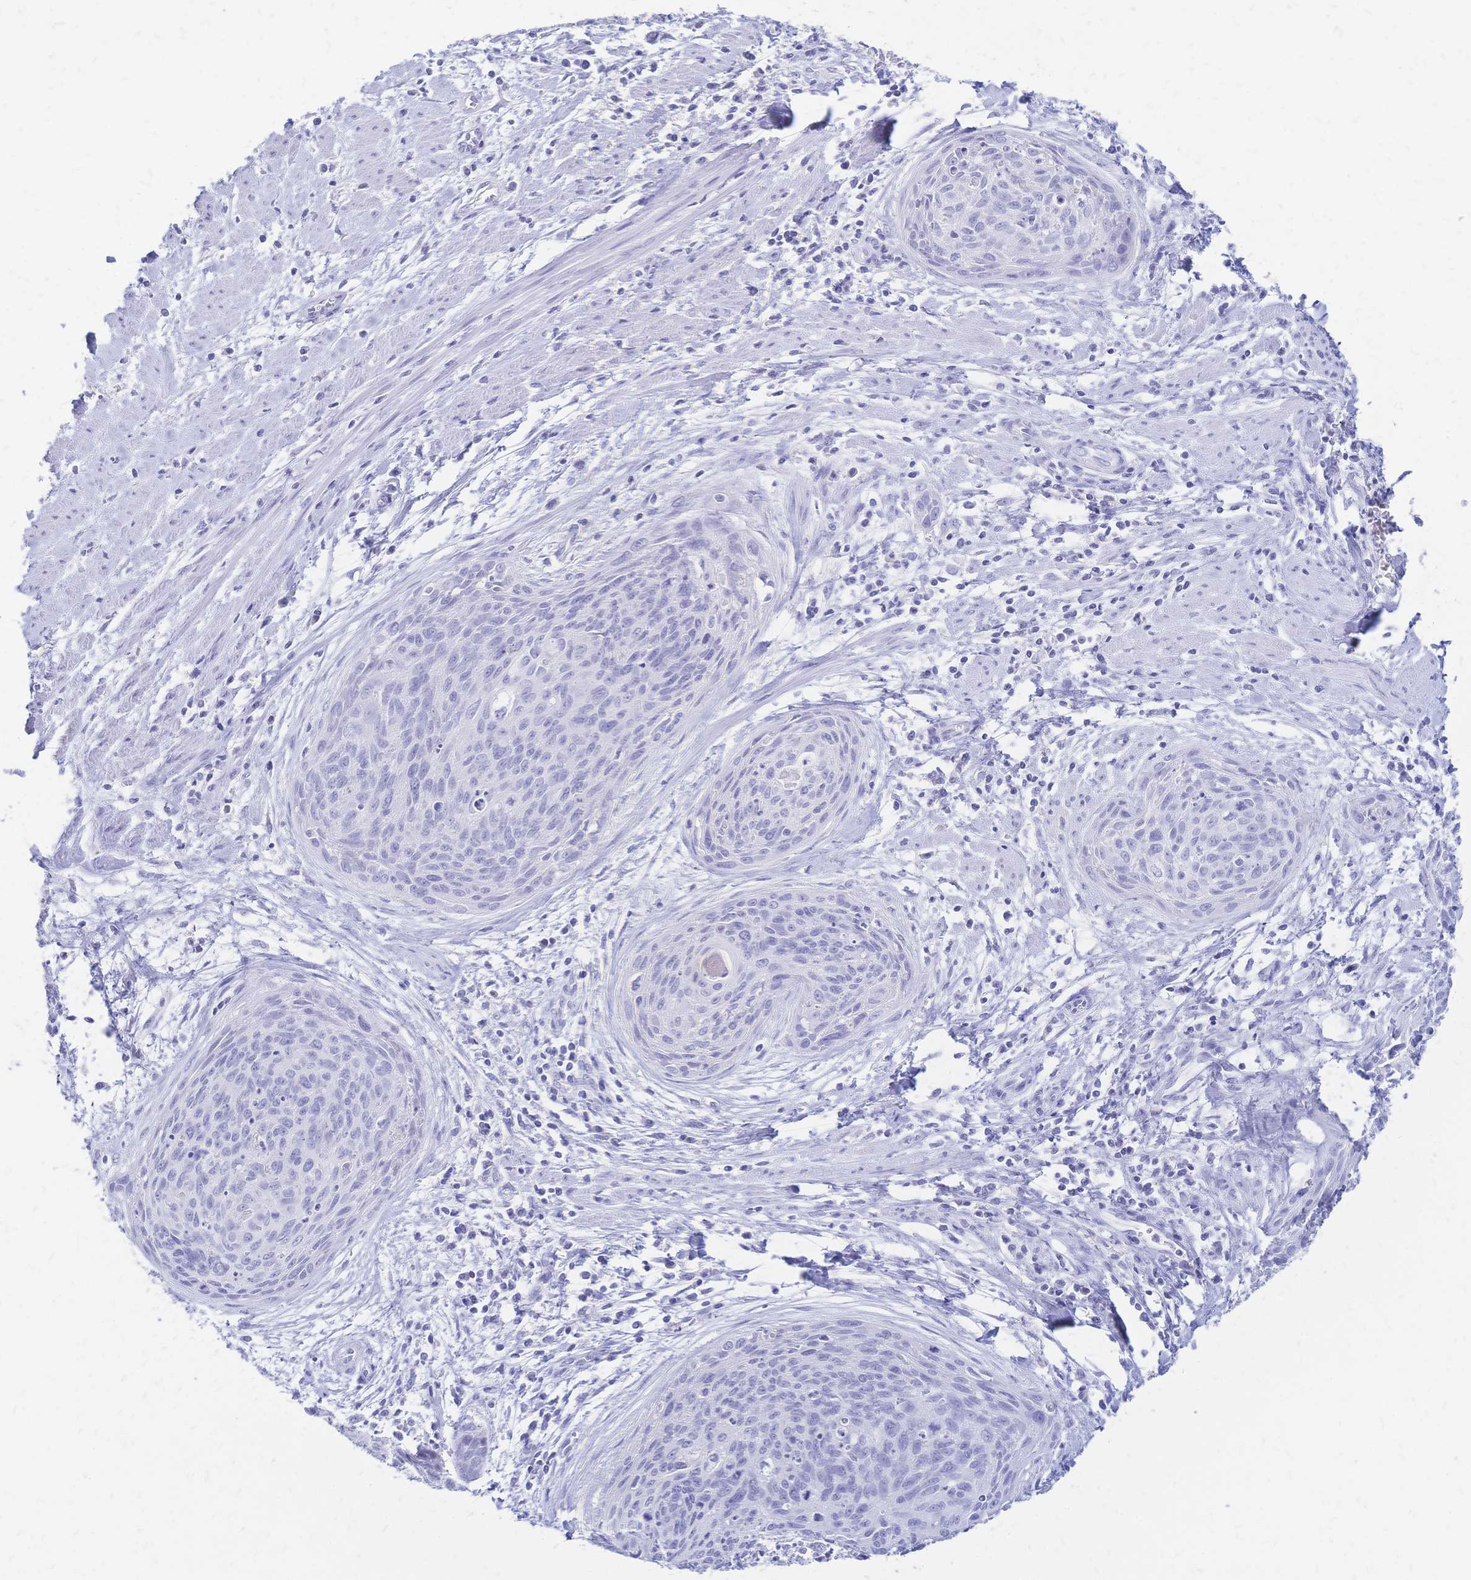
{"staining": {"intensity": "negative", "quantity": "none", "location": "none"}, "tissue": "cervical cancer", "cell_type": "Tumor cells", "image_type": "cancer", "snomed": [{"axis": "morphology", "description": "Squamous cell carcinoma, NOS"}, {"axis": "topography", "description": "Cervix"}], "caption": "The histopathology image exhibits no staining of tumor cells in cervical cancer.", "gene": "FA2H", "patient": {"sex": "female", "age": 55}}